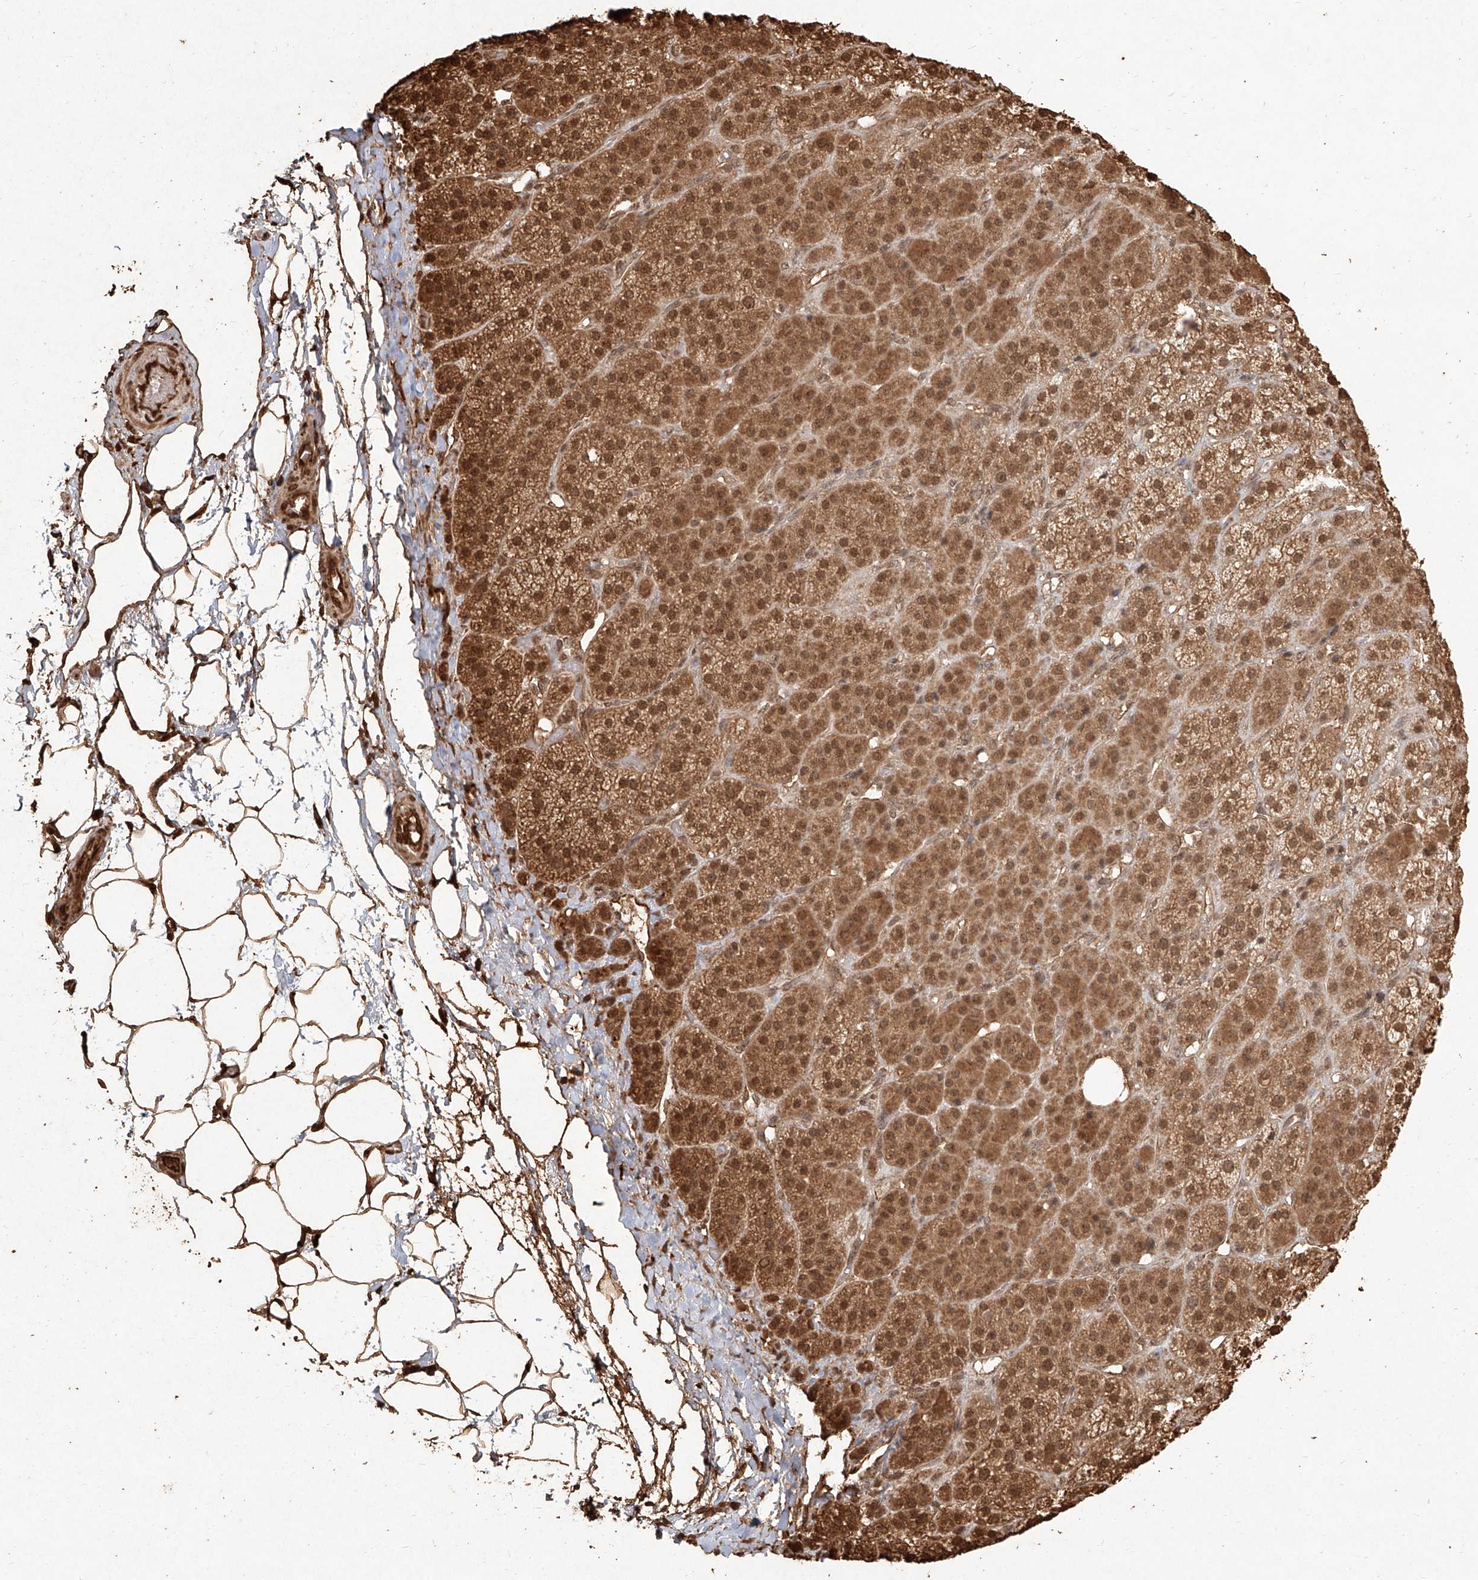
{"staining": {"intensity": "strong", "quantity": ">75%", "location": "cytoplasmic/membranous,nuclear"}, "tissue": "adrenal gland", "cell_type": "Glandular cells", "image_type": "normal", "snomed": [{"axis": "morphology", "description": "Normal tissue, NOS"}, {"axis": "topography", "description": "Adrenal gland"}], "caption": "Benign adrenal gland demonstrates strong cytoplasmic/membranous,nuclear expression in approximately >75% of glandular cells.", "gene": "UBE2K", "patient": {"sex": "female", "age": 57}}